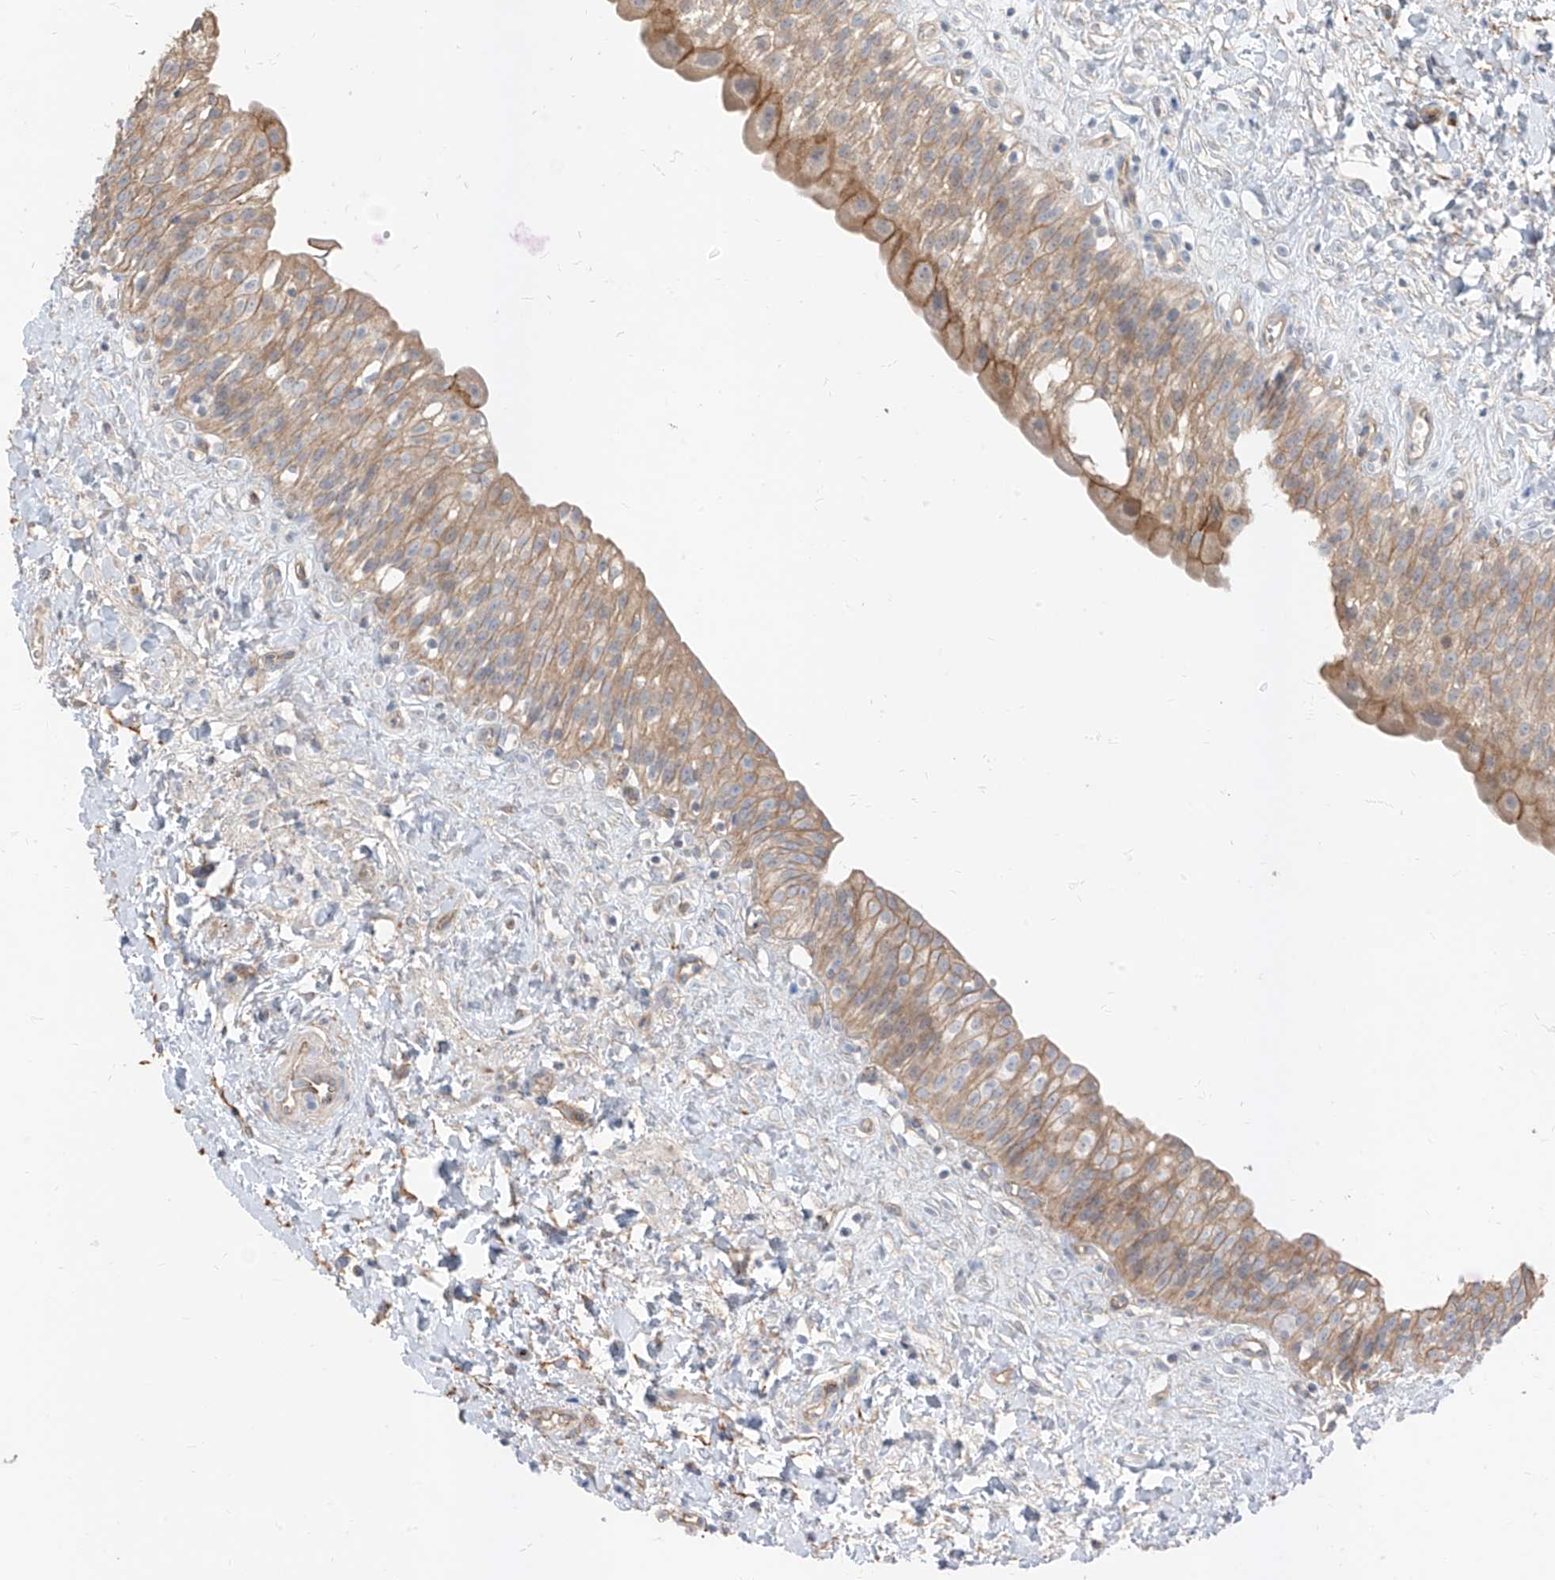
{"staining": {"intensity": "moderate", "quantity": ">75%", "location": "cytoplasmic/membranous"}, "tissue": "urinary bladder", "cell_type": "Urothelial cells", "image_type": "normal", "snomed": [{"axis": "morphology", "description": "Normal tissue, NOS"}, {"axis": "topography", "description": "Urinary bladder"}], "caption": "Immunohistochemical staining of normal human urinary bladder exhibits >75% levels of moderate cytoplasmic/membranous protein positivity in about >75% of urothelial cells. Immunohistochemistry (ihc) stains the protein of interest in brown and the nuclei are stained blue.", "gene": "EPHX4", "patient": {"sex": "male", "age": 51}}